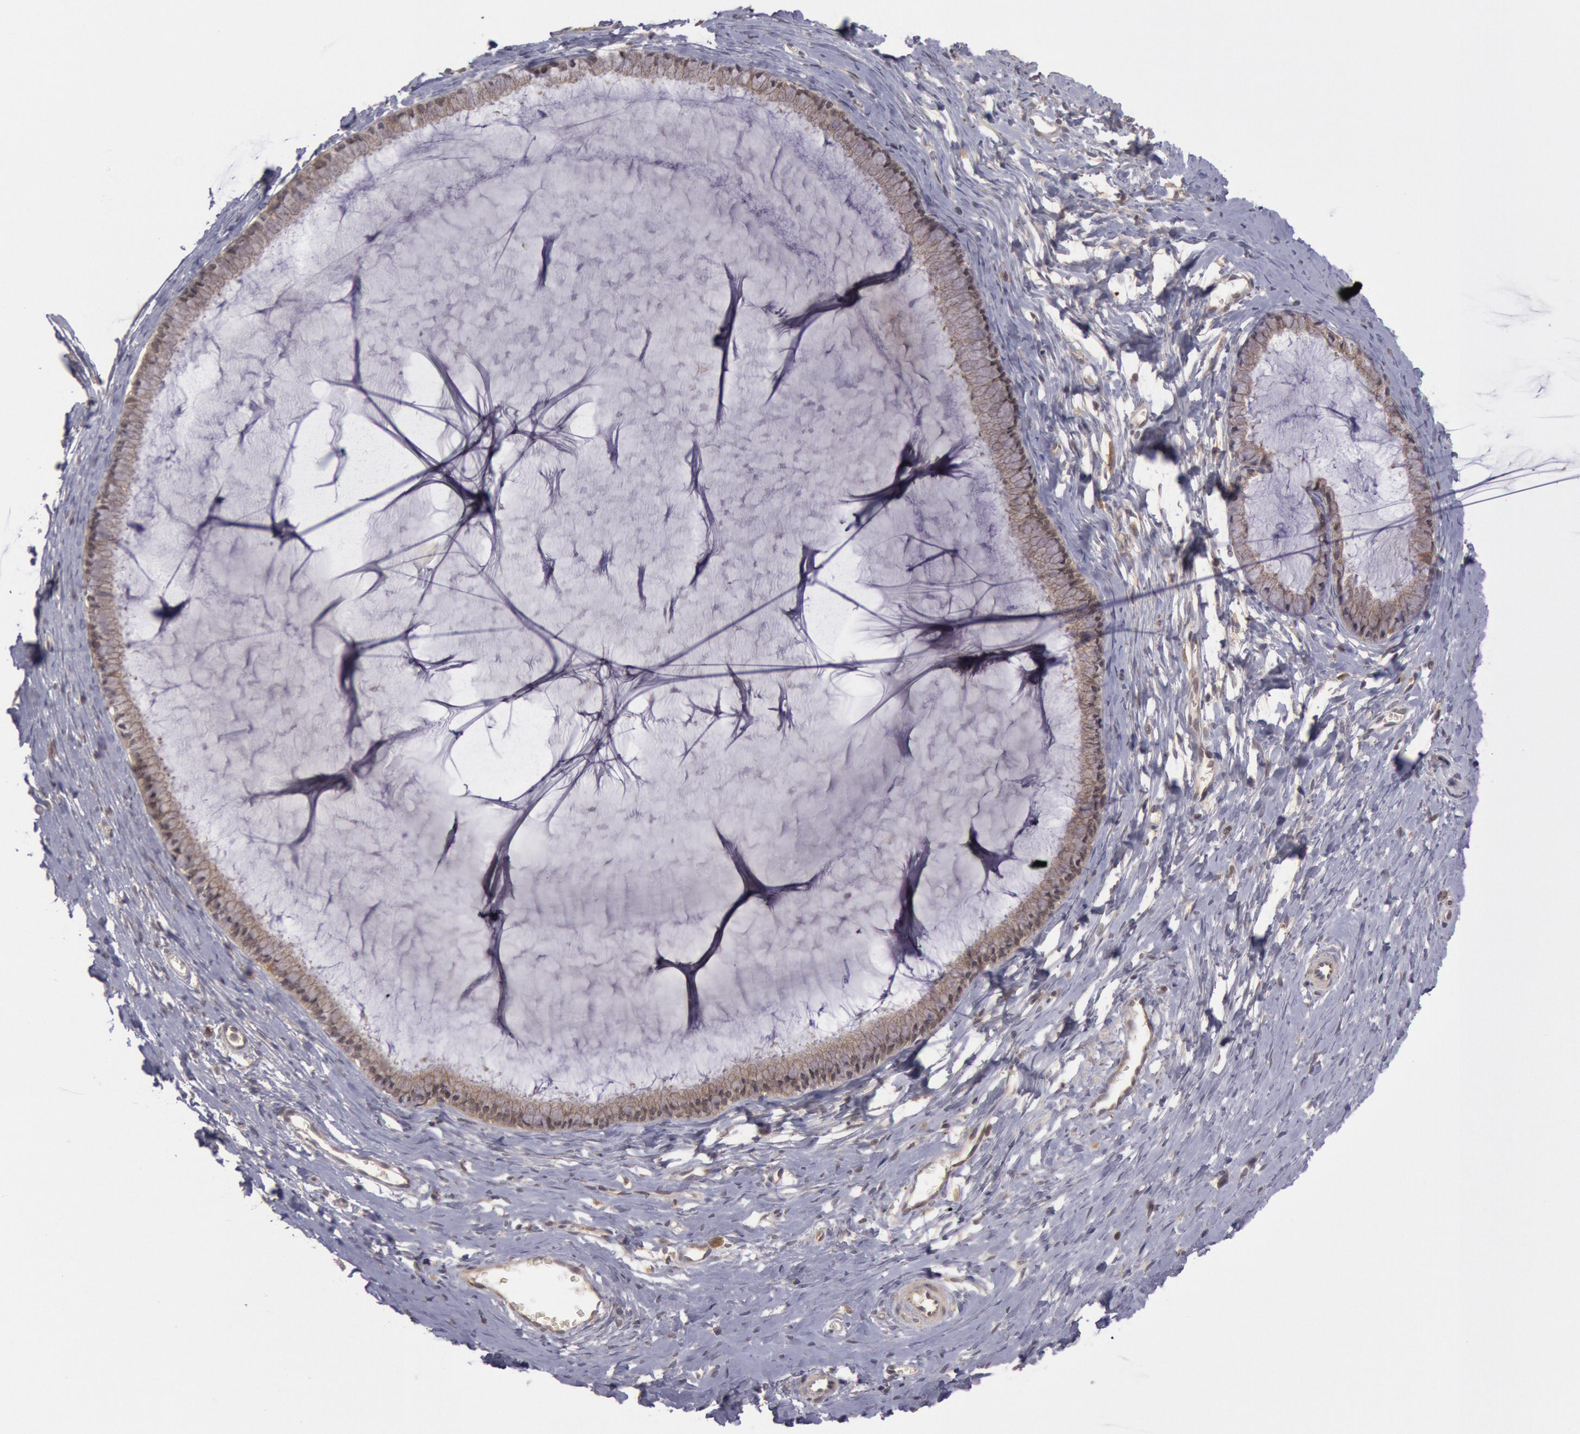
{"staining": {"intensity": "moderate", "quantity": ">75%", "location": "cytoplasmic/membranous"}, "tissue": "cervix", "cell_type": "Glandular cells", "image_type": "normal", "snomed": [{"axis": "morphology", "description": "Normal tissue, NOS"}, {"axis": "topography", "description": "Cervix"}], "caption": "A photomicrograph of cervix stained for a protein demonstrates moderate cytoplasmic/membranous brown staining in glandular cells. (DAB = brown stain, brightfield microscopy at high magnification).", "gene": "BRAF", "patient": {"sex": "female", "age": 40}}